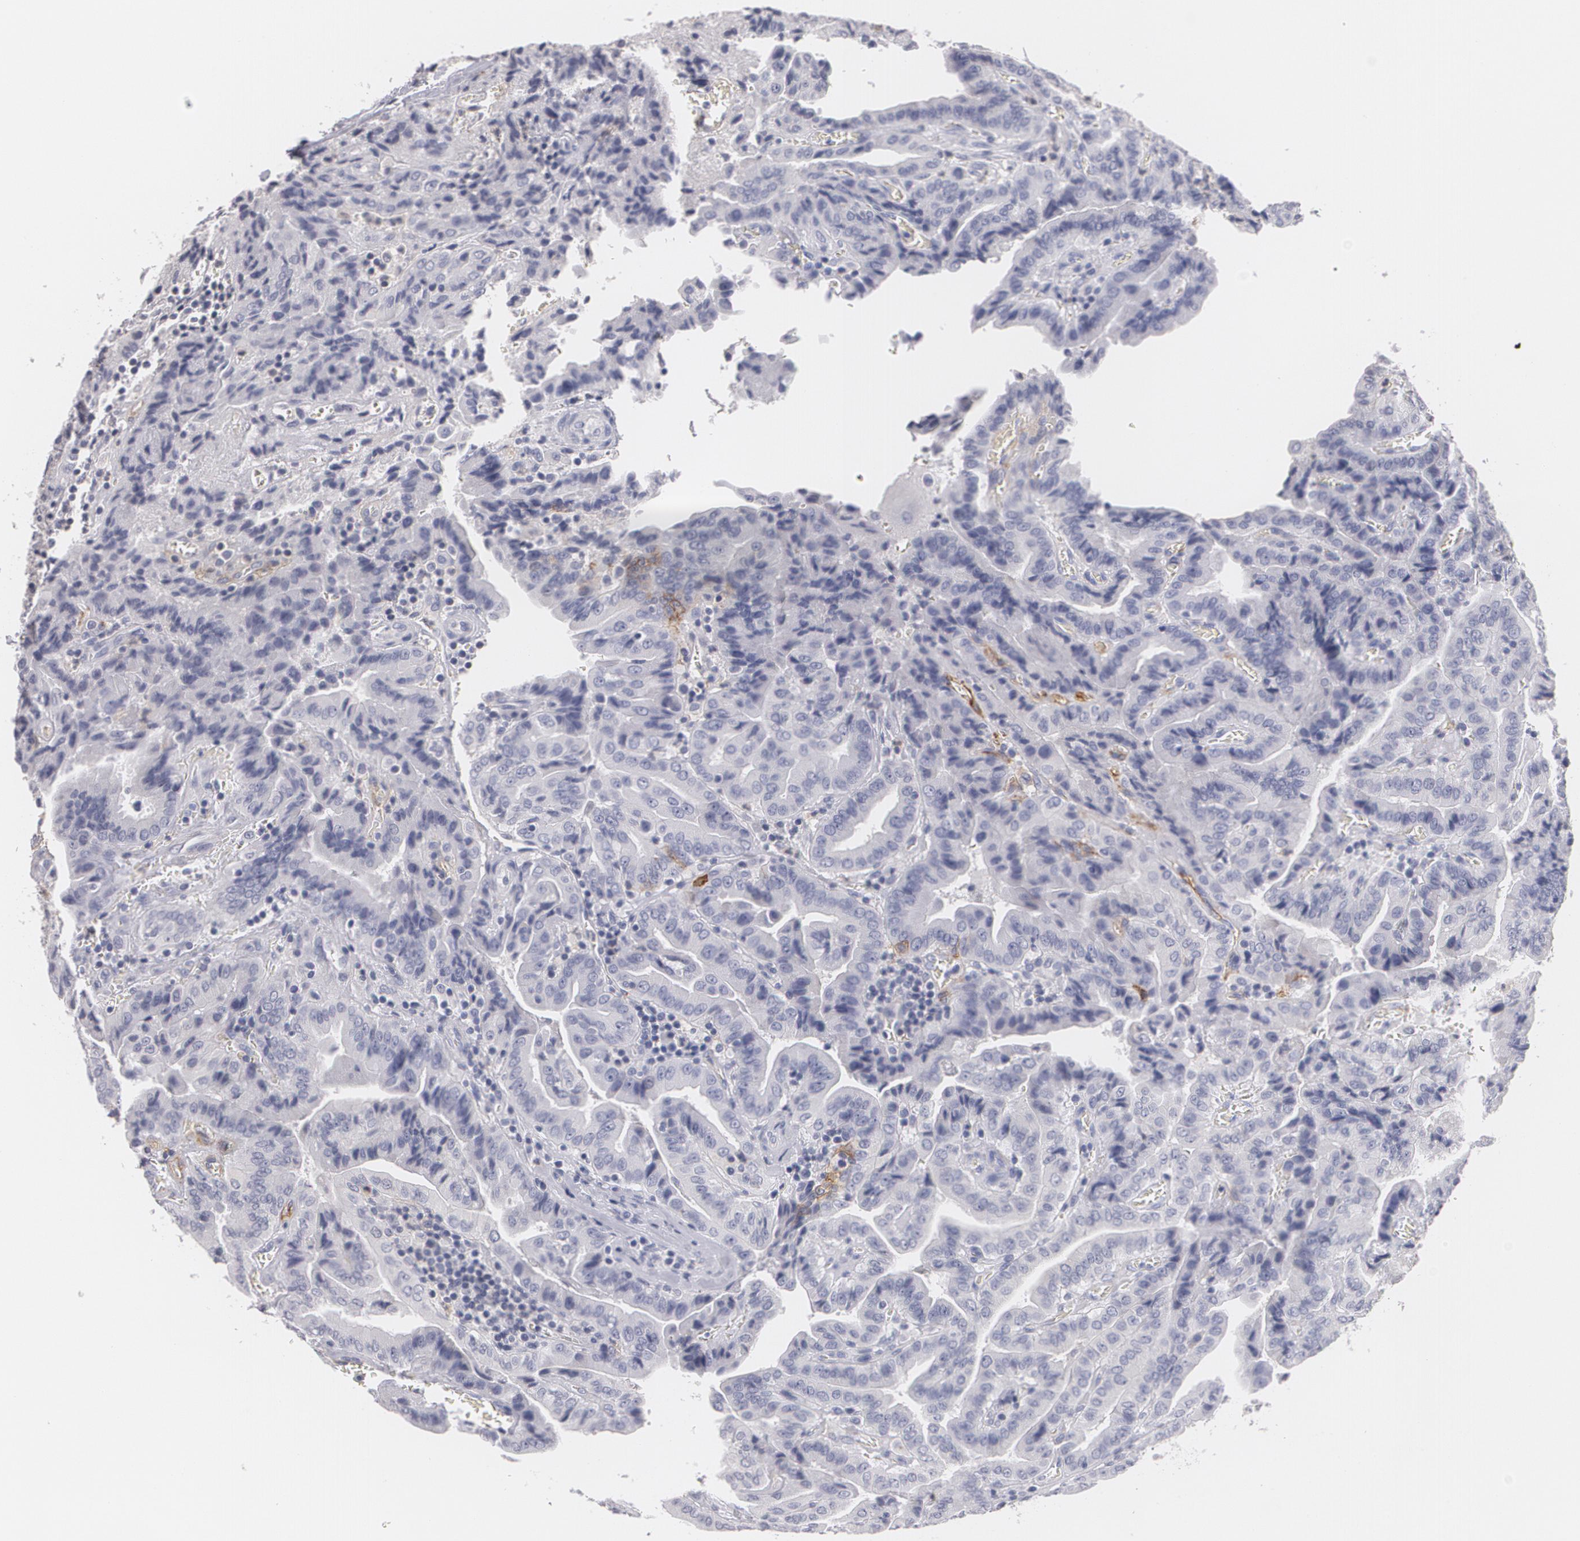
{"staining": {"intensity": "negative", "quantity": "none", "location": "none"}, "tissue": "thyroid cancer", "cell_type": "Tumor cells", "image_type": "cancer", "snomed": [{"axis": "morphology", "description": "Papillary adenocarcinoma, NOS"}, {"axis": "topography", "description": "Thyroid gland"}], "caption": "Tumor cells show no significant expression in thyroid cancer.", "gene": "NGFR", "patient": {"sex": "female", "age": 71}}